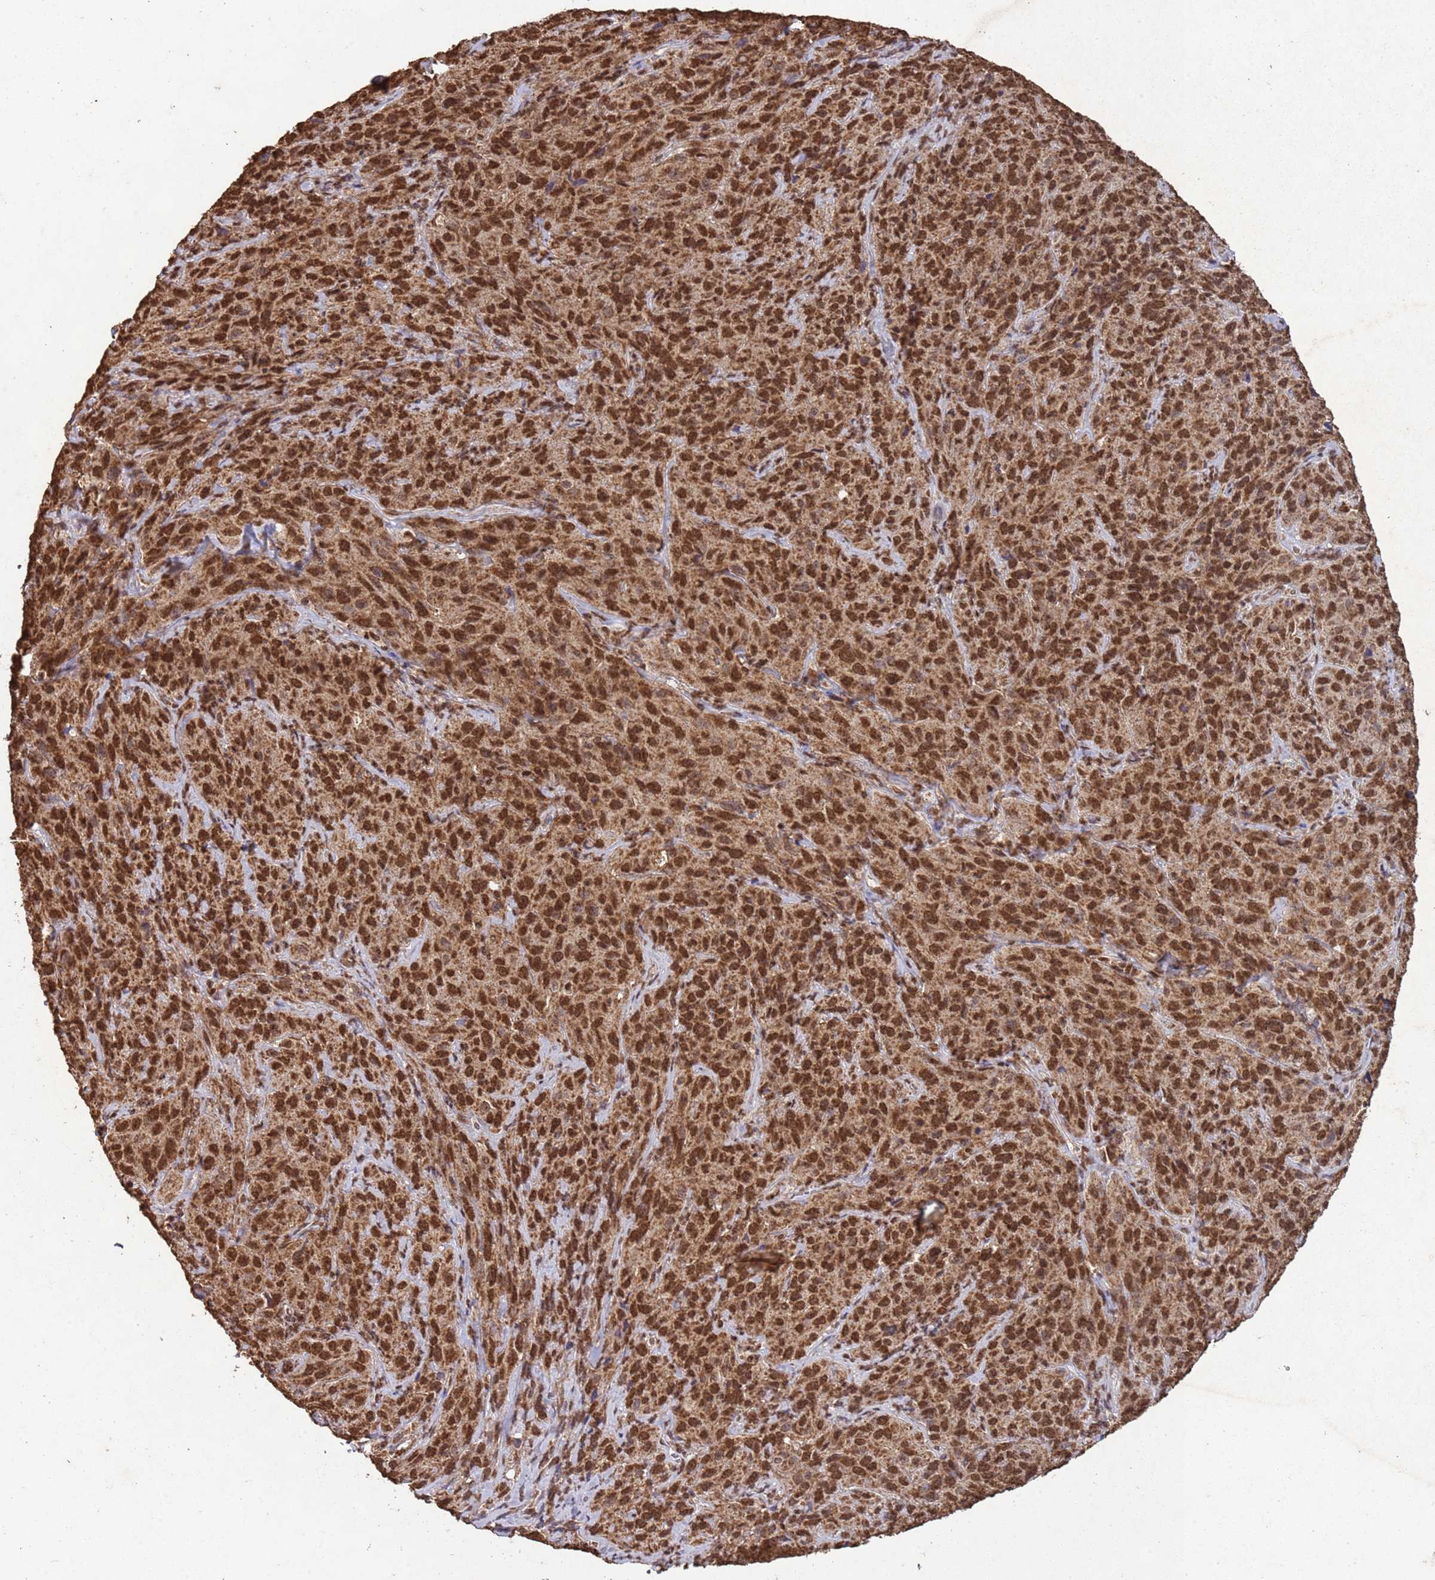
{"staining": {"intensity": "strong", "quantity": ">75%", "location": "nuclear"}, "tissue": "cervical cancer", "cell_type": "Tumor cells", "image_type": "cancer", "snomed": [{"axis": "morphology", "description": "Squamous cell carcinoma, NOS"}, {"axis": "topography", "description": "Cervix"}], "caption": "Immunohistochemical staining of cervical cancer reveals high levels of strong nuclear protein expression in approximately >75% of tumor cells. (brown staining indicates protein expression, while blue staining denotes nuclei).", "gene": "HDAC10", "patient": {"sex": "female", "age": 51}}